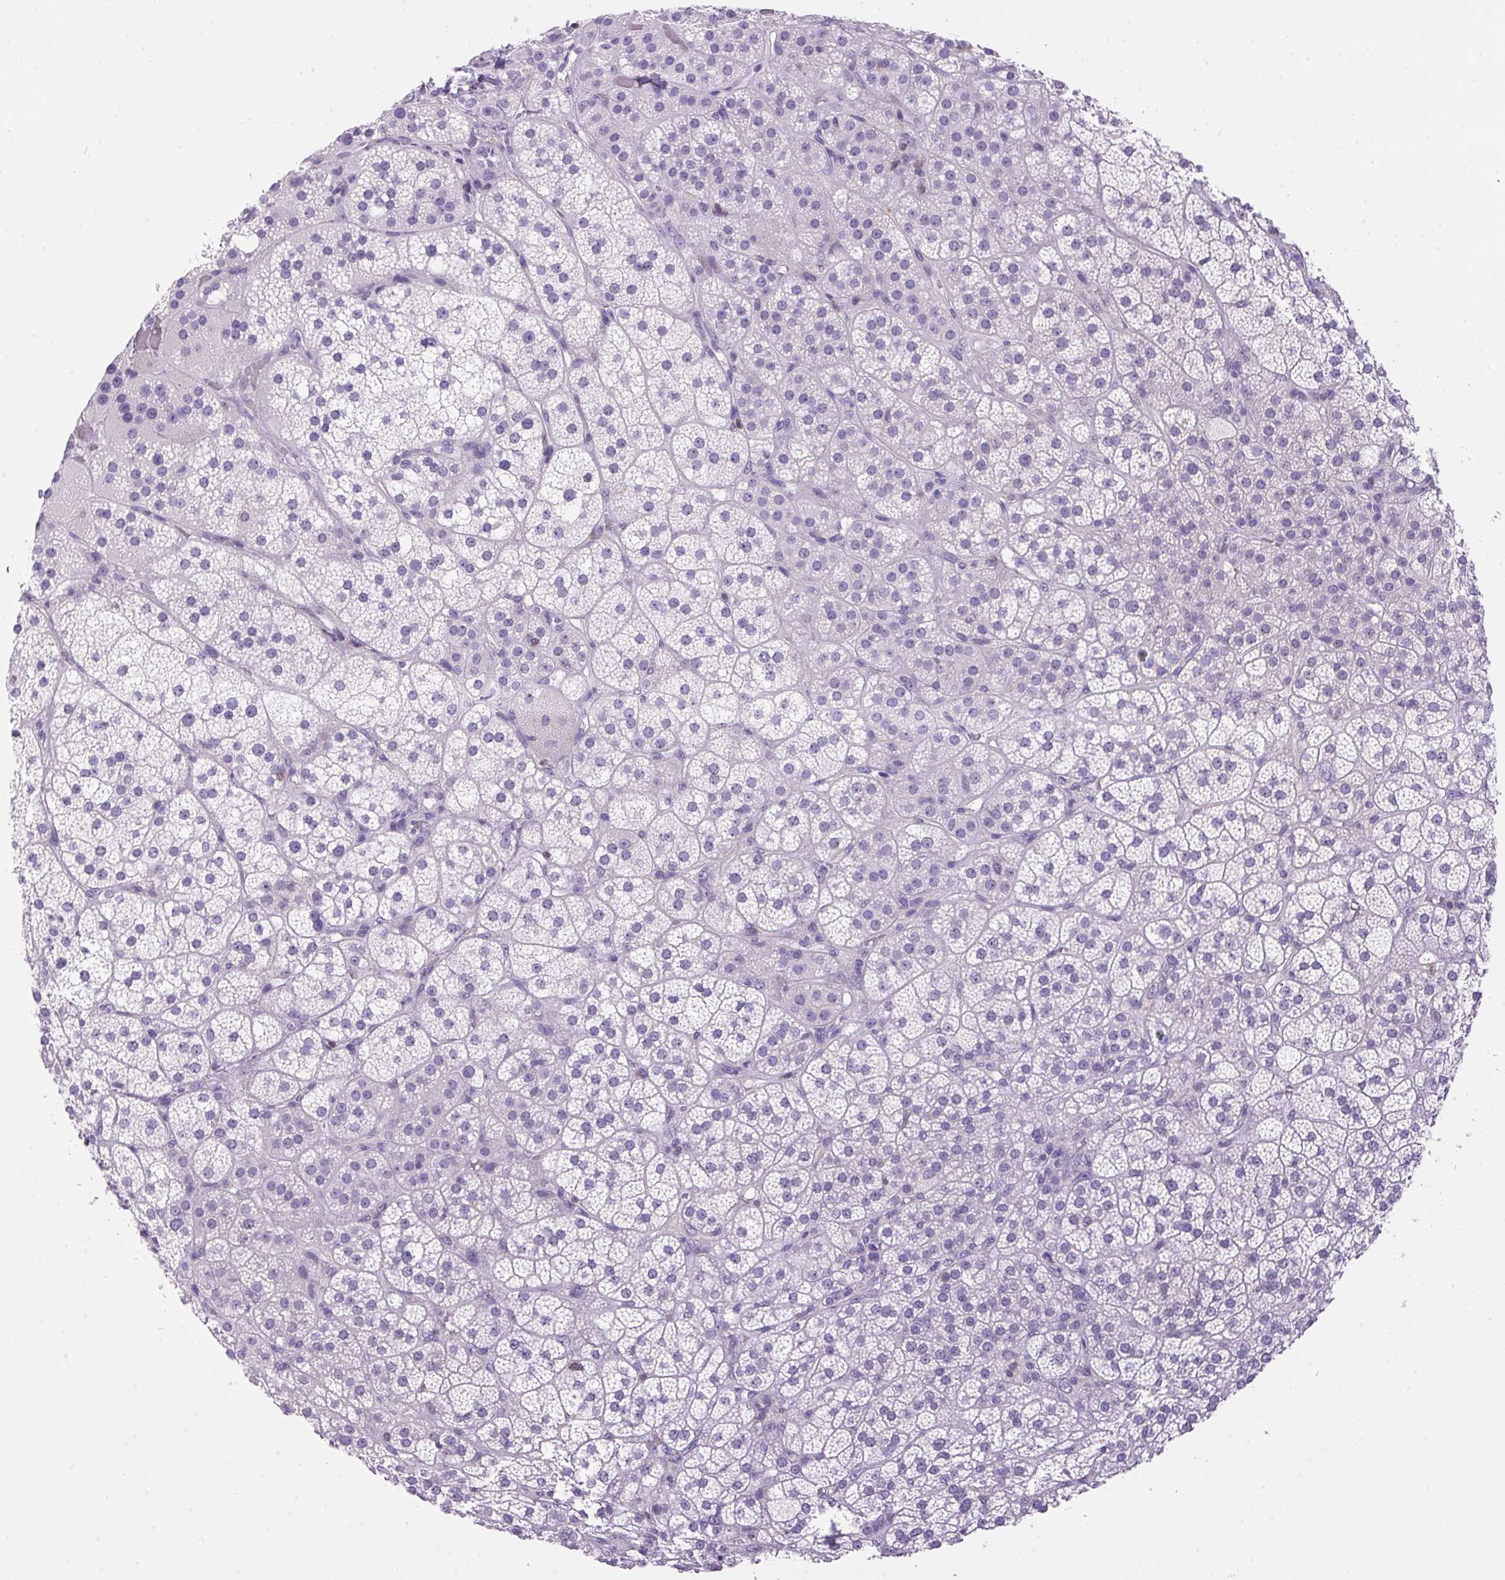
{"staining": {"intensity": "negative", "quantity": "none", "location": "none"}, "tissue": "adrenal gland", "cell_type": "Glandular cells", "image_type": "normal", "snomed": [{"axis": "morphology", "description": "Normal tissue, NOS"}, {"axis": "topography", "description": "Adrenal gland"}], "caption": "High power microscopy histopathology image of an immunohistochemistry image of benign adrenal gland, revealing no significant expression in glandular cells.", "gene": "S100A2", "patient": {"sex": "female", "age": 60}}